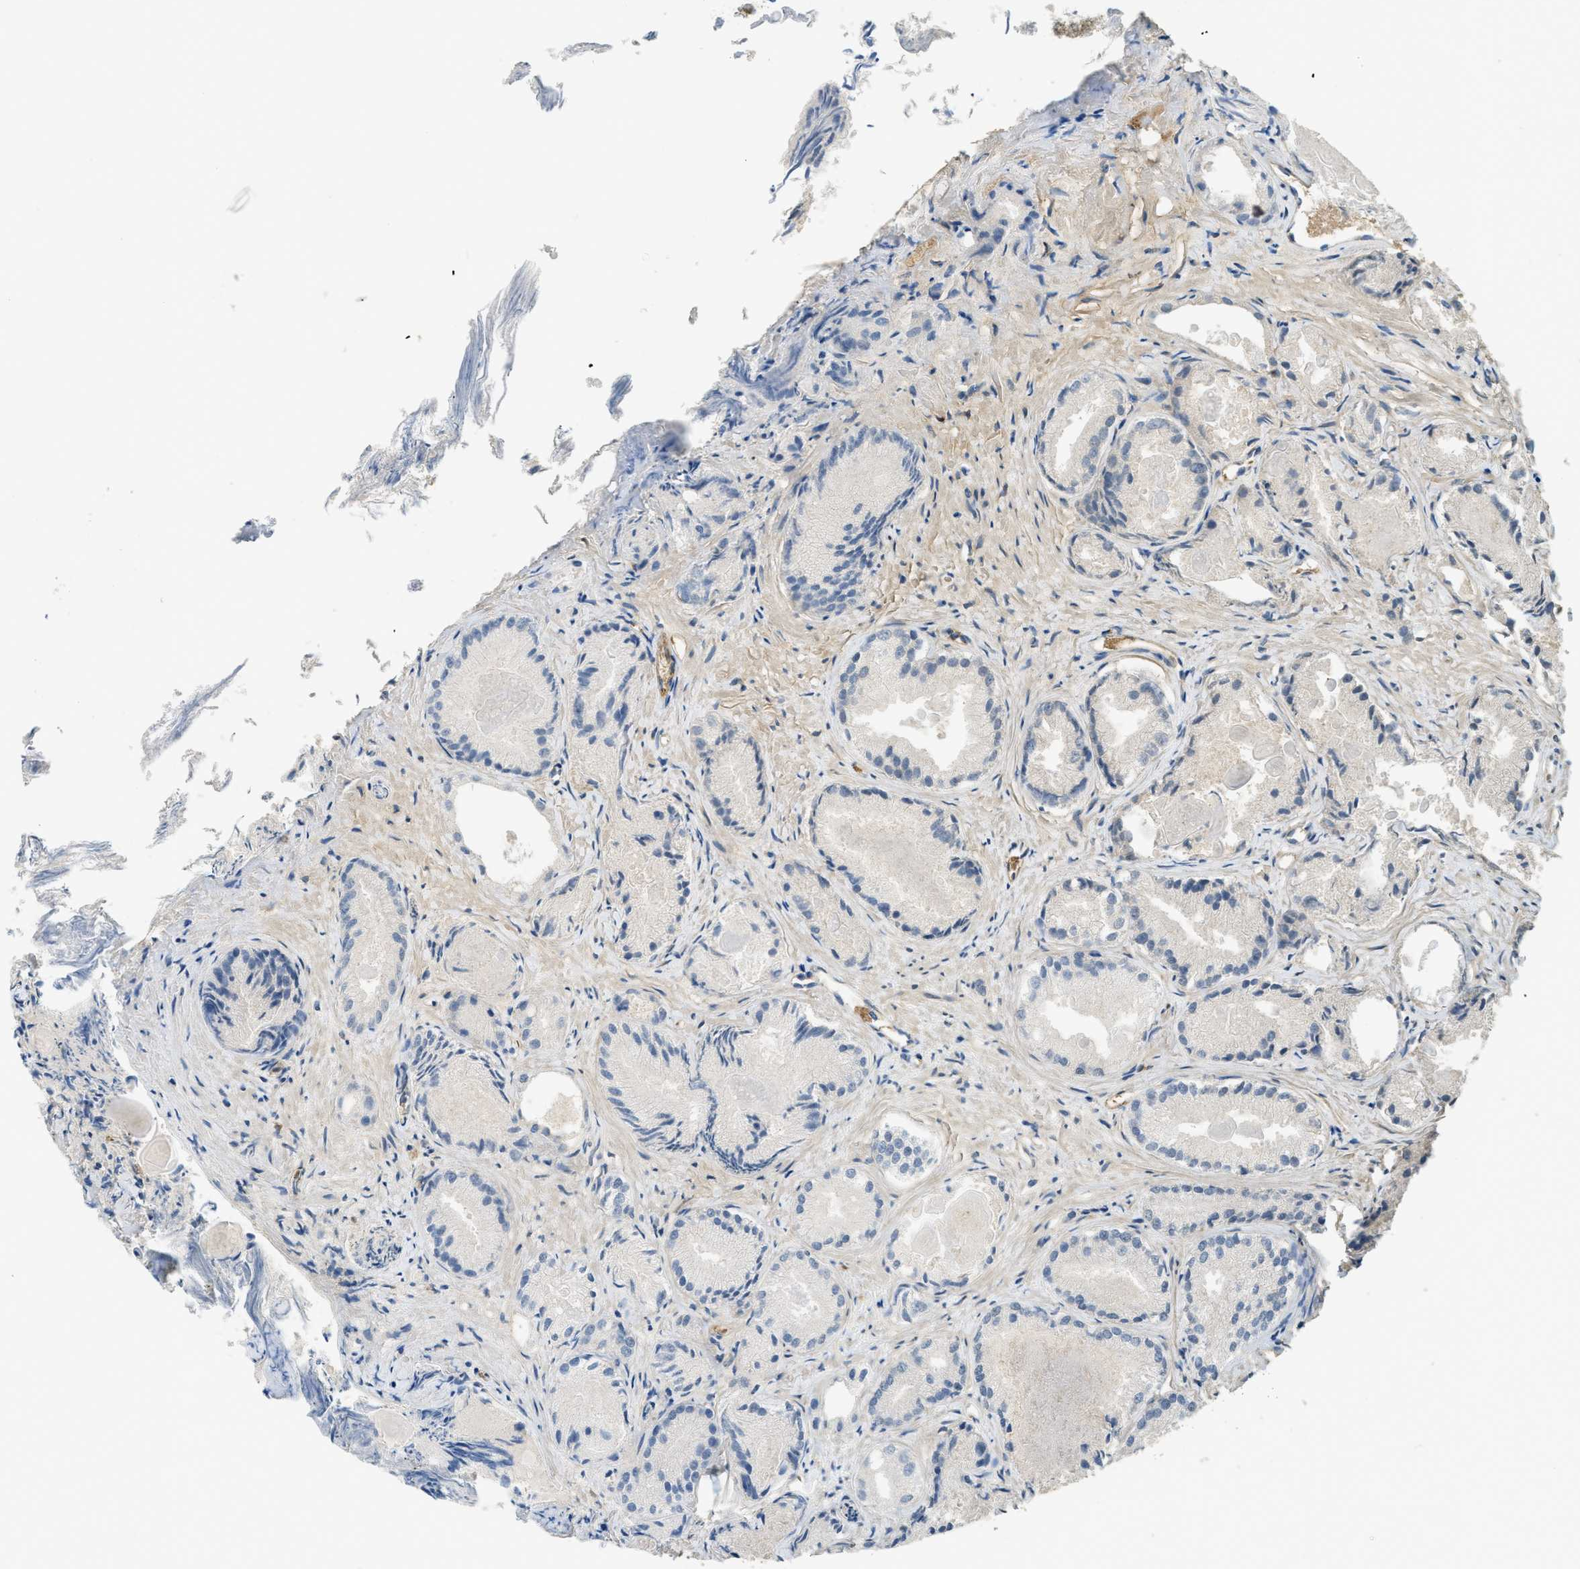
{"staining": {"intensity": "negative", "quantity": "none", "location": "none"}, "tissue": "prostate cancer", "cell_type": "Tumor cells", "image_type": "cancer", "snomed": [{"axis": "morphology", "description": "Adenocarcinoma, Low grade"}, {"axis": "topography", "description": "Prostate"}], "caption": "DAB (3,3'-diaminobenzidine) immunohistochemical staining of prostate cancer (low-grade adenocarcinoma) reveals no significant expression in tumor cells.", "gene": "IGF2BP2", "patient": {"sex": "male", "age": 72}}